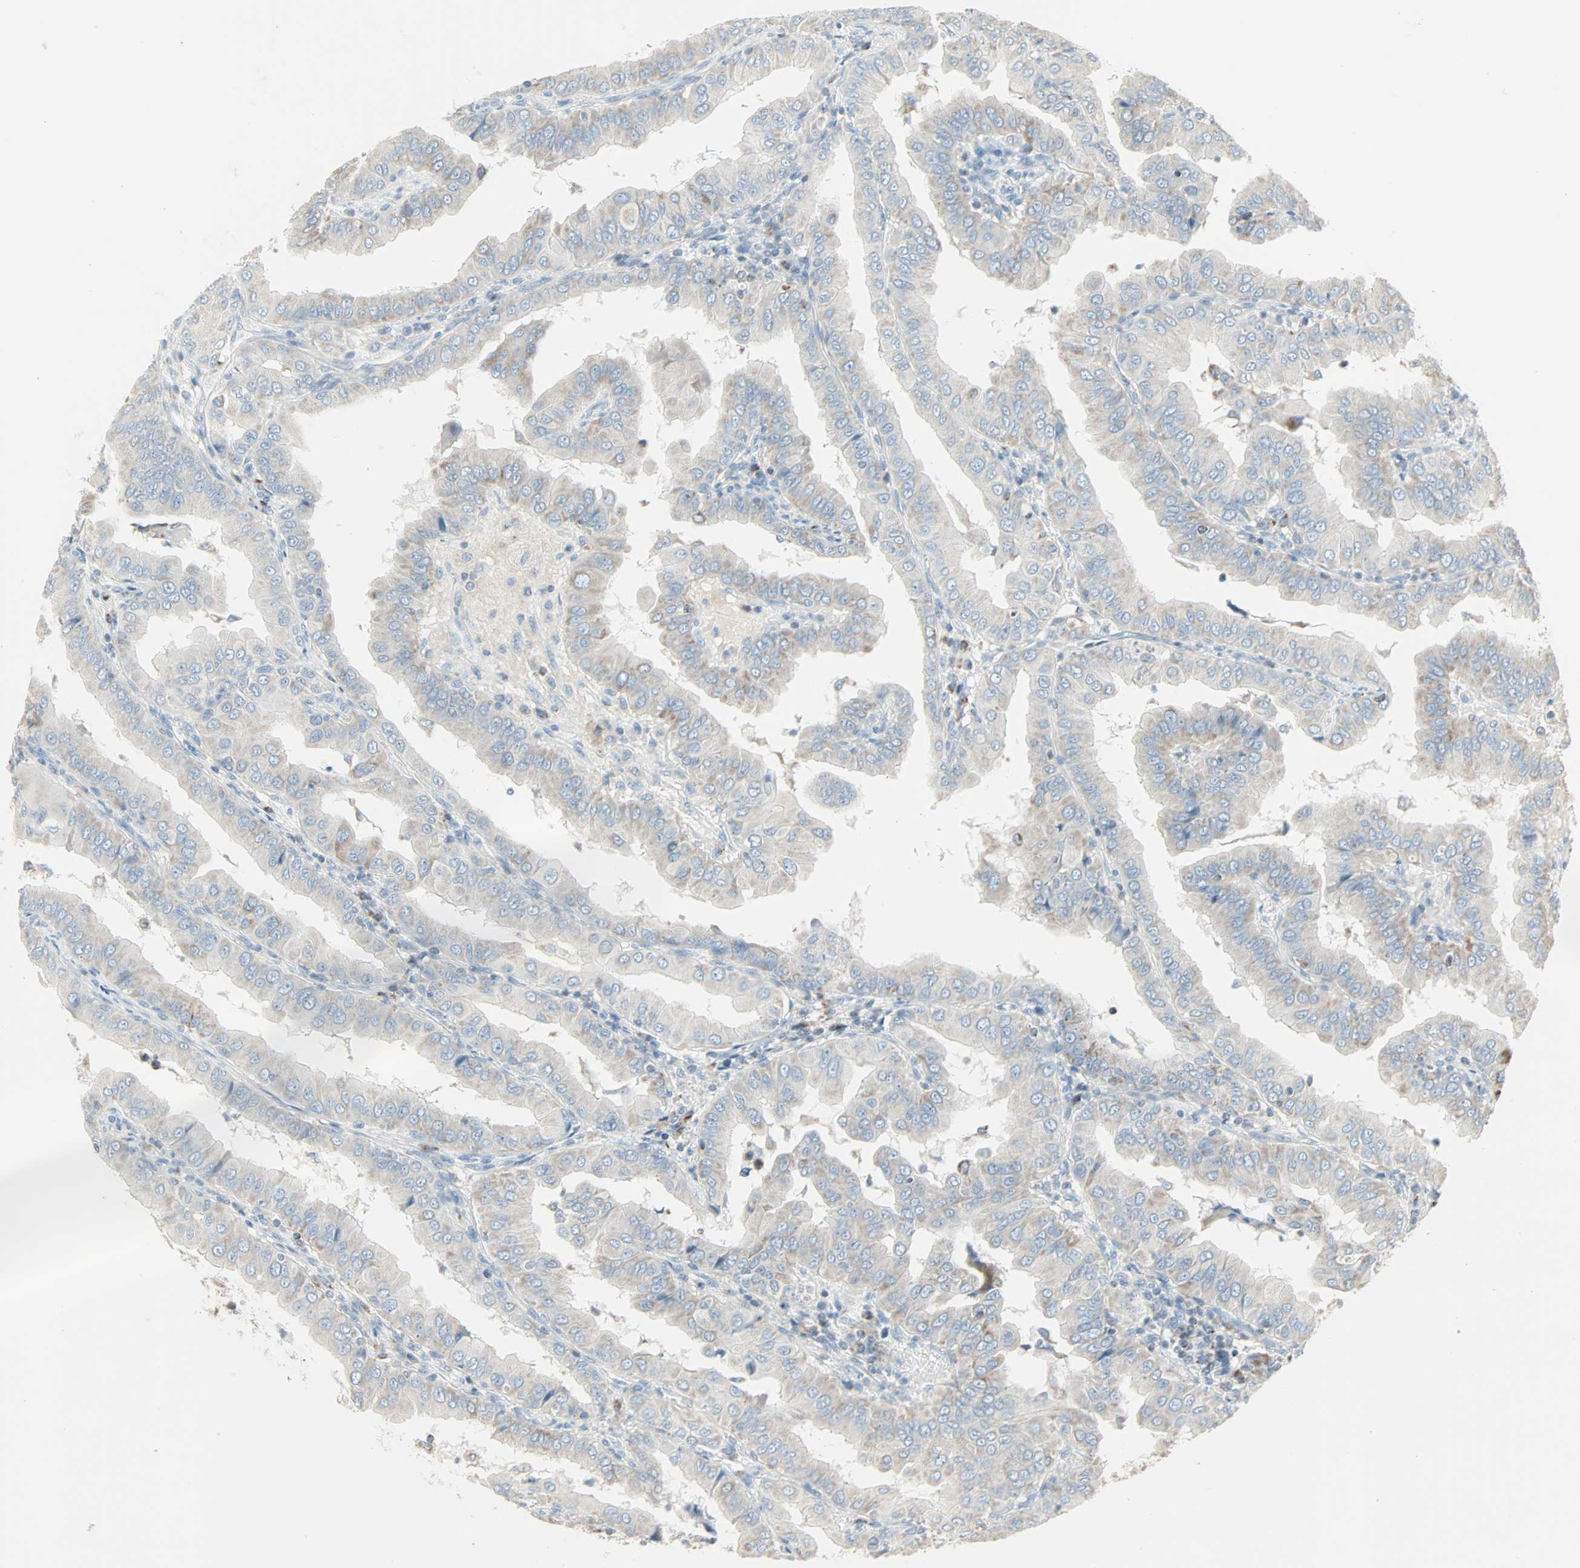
{"staining": {"intensity": "moderate", "quantity": "25%-75%", "location": "cytoplasmic/membranous"}, "tissue": "thyroid cancer", "cell_type": "Tumor cells", "image_type": "cancer", "snomed": [{"axis": "morphology", "description": "Papillary adenocarcinoma, NOS"}, {"axis": "topography", "description": "Thyroid gland"}], "caption": "DAB immunohistochemical staining of thyroid cancer (papillary adenocarcinoma) displays moderate cytoplasmic/membranous protein positivity in approximately 25%-75% of tumor cells.", "gene": "IDH2", "patient": {"sex": "male", "age": 33}}